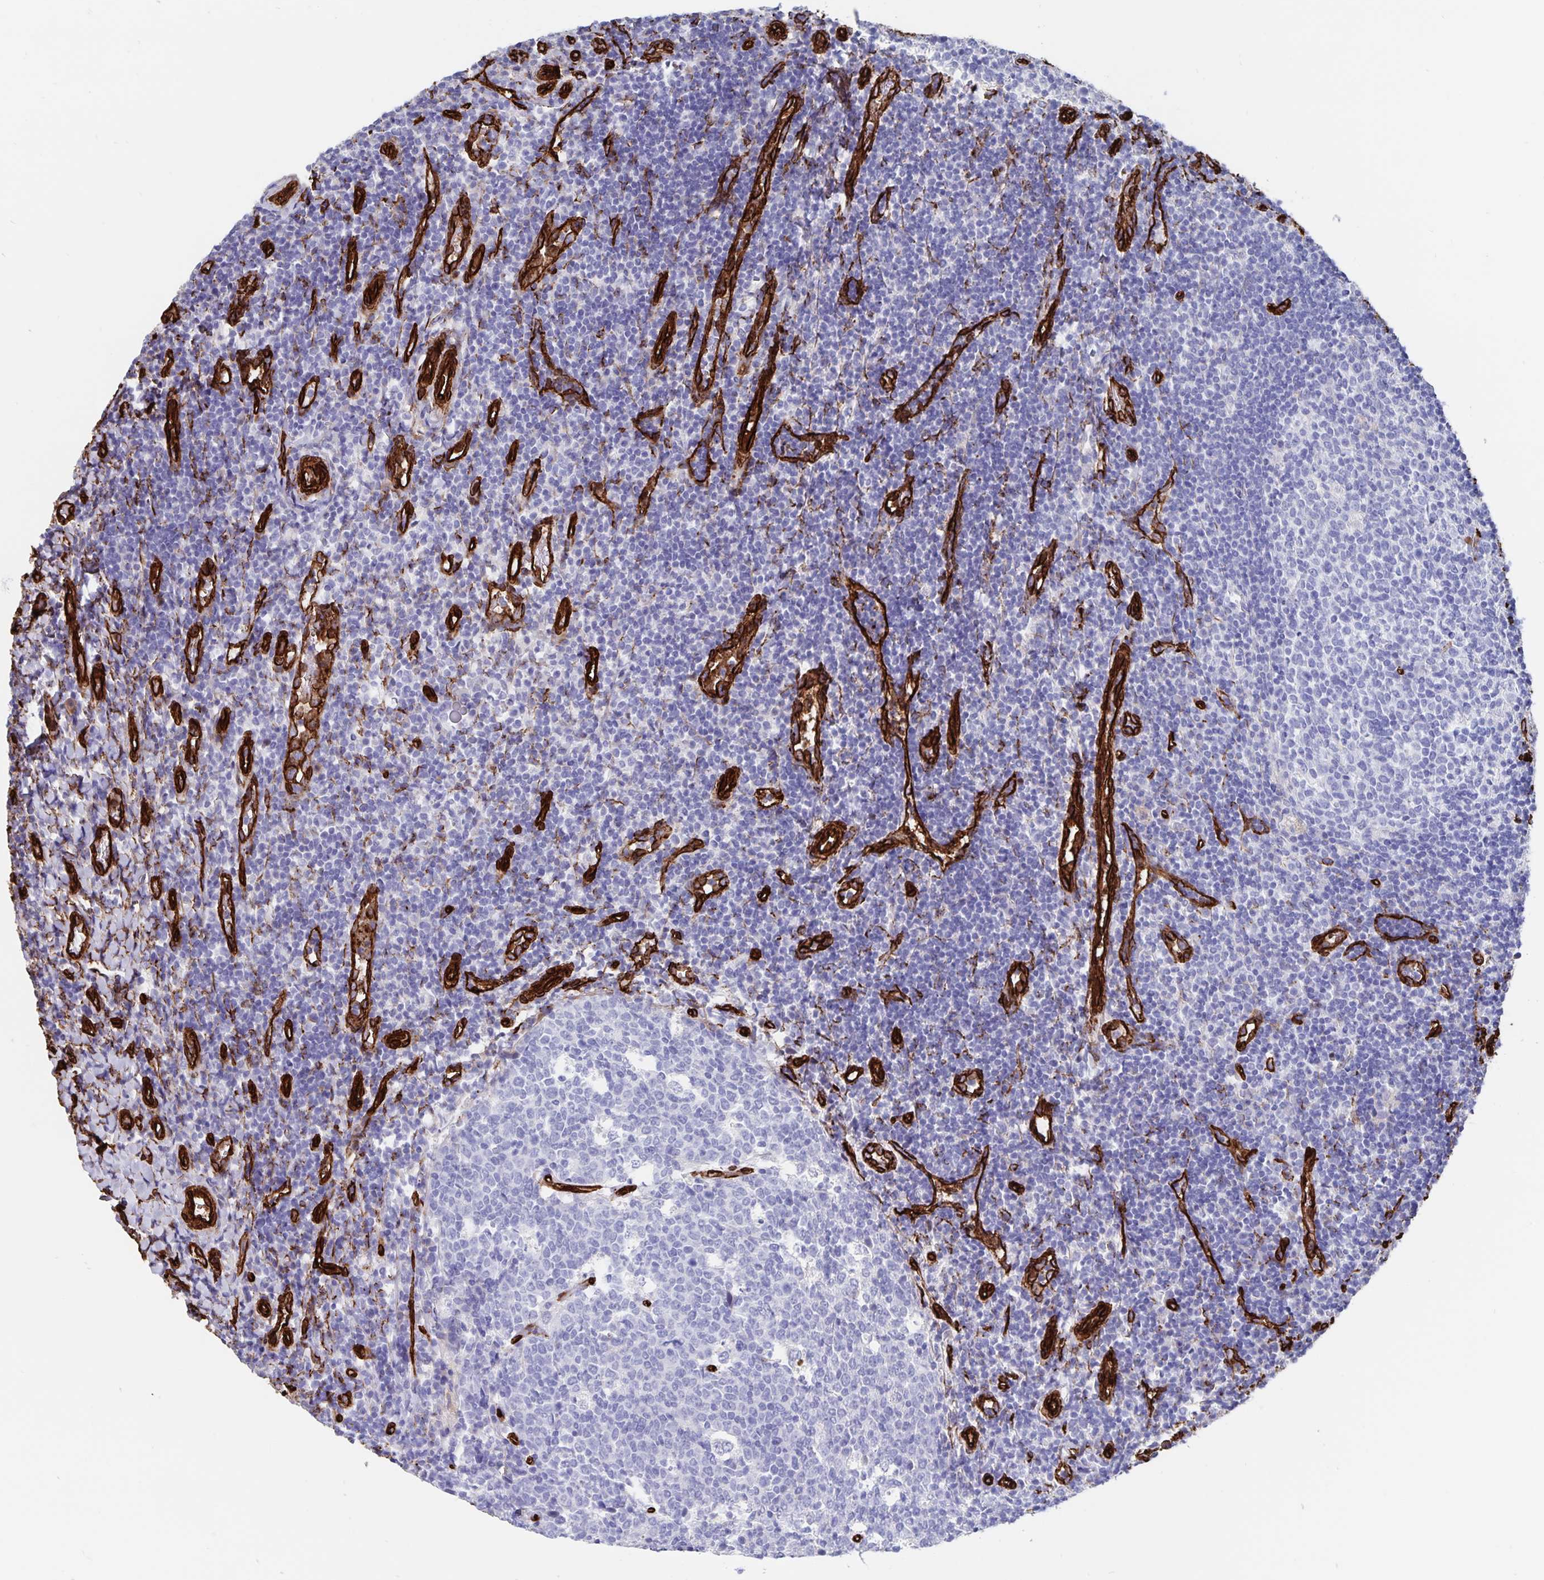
{"staining": {"intensity": "negative", "quantity": "none", "location": "none"}, "tissue": "tonsil", "cell_type": "Germinal center cells", "image_type": "normal", "snomed": [{"axis": "morphology", "description": "Normal tissue, NOS"}, {"axis": "topography", "description": "Tonsil"}], "caption": "Human tonsil stained for a protein using immunohistochemistry displays no expression in germinal center cells.", "gene": "DCHS2", "patient": {"sex": "female", "age": 10}}